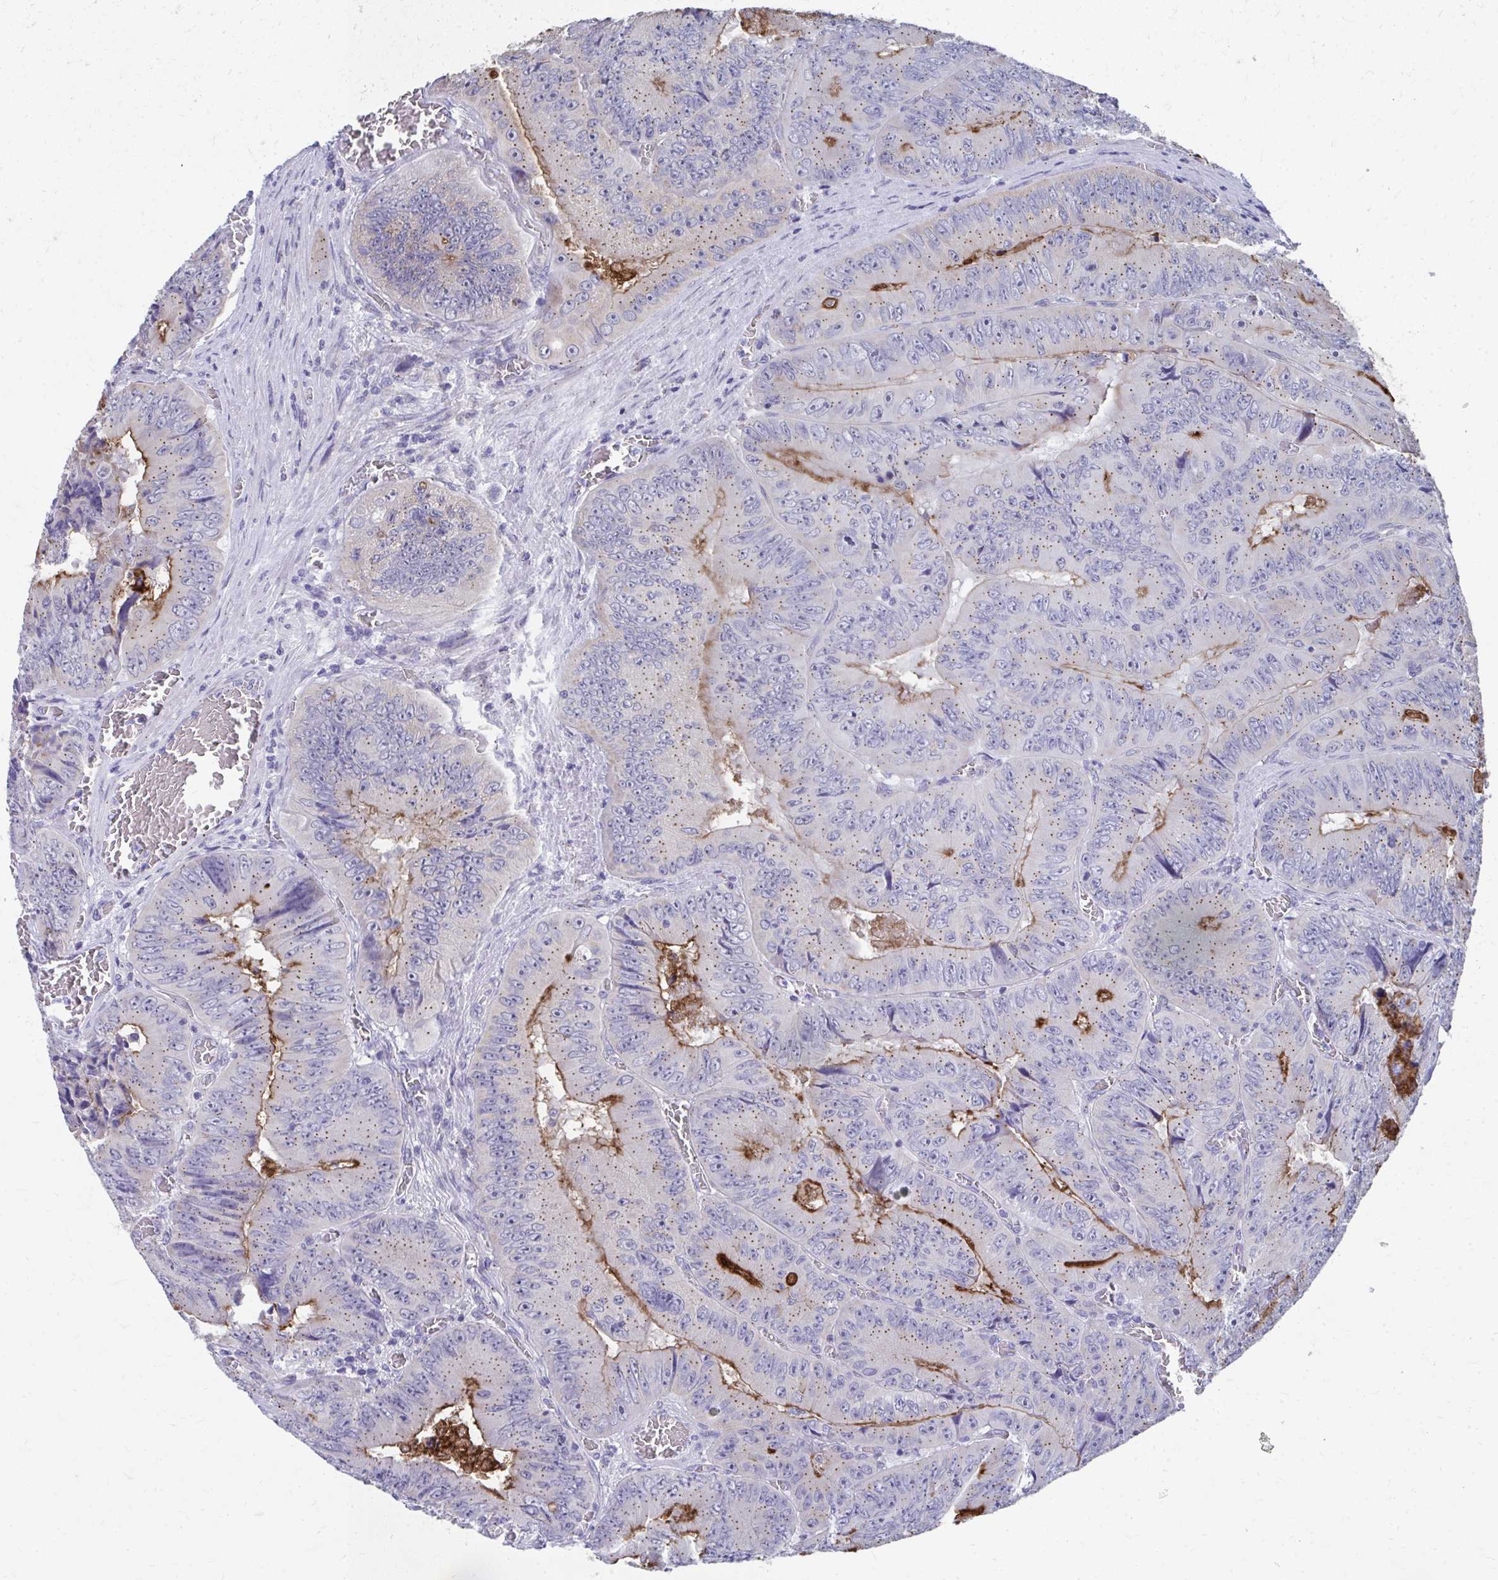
{"staining": {"intensity": "moderate", "quantity": "<25%", "location": "cytoplasmic/membranous"}, "tissue": "colorectal cancer", "cell_type": "Tumor cells", "image_type": "cancer", "snomed": [{"axis": "morphology", "description": "Adenocarcinoma, NOS"}, {"axis": "topography", "description": "Colon"}], "caption": "Tumor cells reveal low levels of moderate cytoplasmic/membranous positivity in about <25% of cells in colorectal adenocarcinoma.", "gene": "TMPRSS2", "patient": {"sex": "female", "age": 84}}